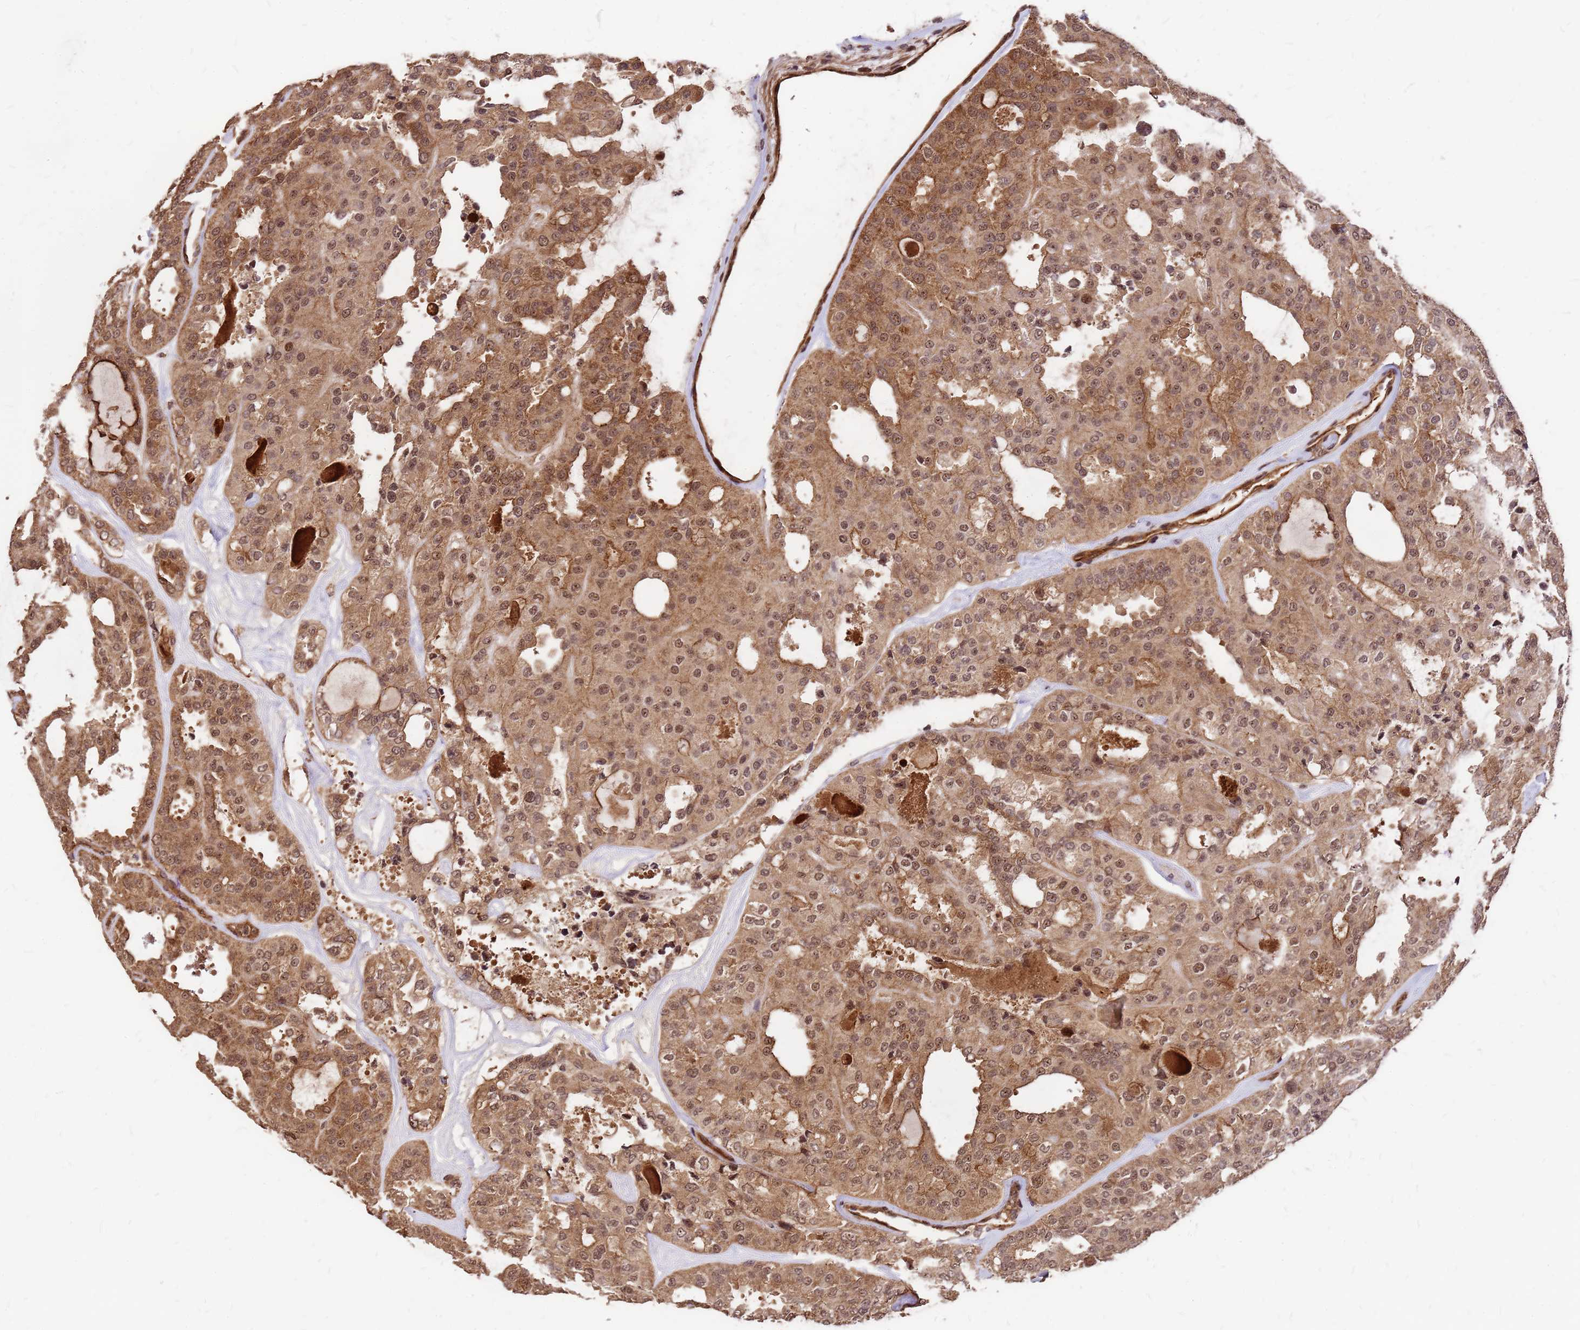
{"staining": {"intensity": "moderate", "quantity": ">75%", "location": "cytoplasmic/membranous,nuclear"}, "tissue": "thyroid cancer", "cell_type": "Tumor cells", "image_type": "cancer", "snomed": [{"axis": "morphology", "description": "Follicular adenoma carcinoma, NOS"}, {"axis": "topography", "description": "Thyroid gland"}], "caption": "Human thyroid cancer stained with a protein marker displays moderate staining in tumor cells.", "gene": "GPATCH8", "patient": {"sex": "male", "age": 75}}